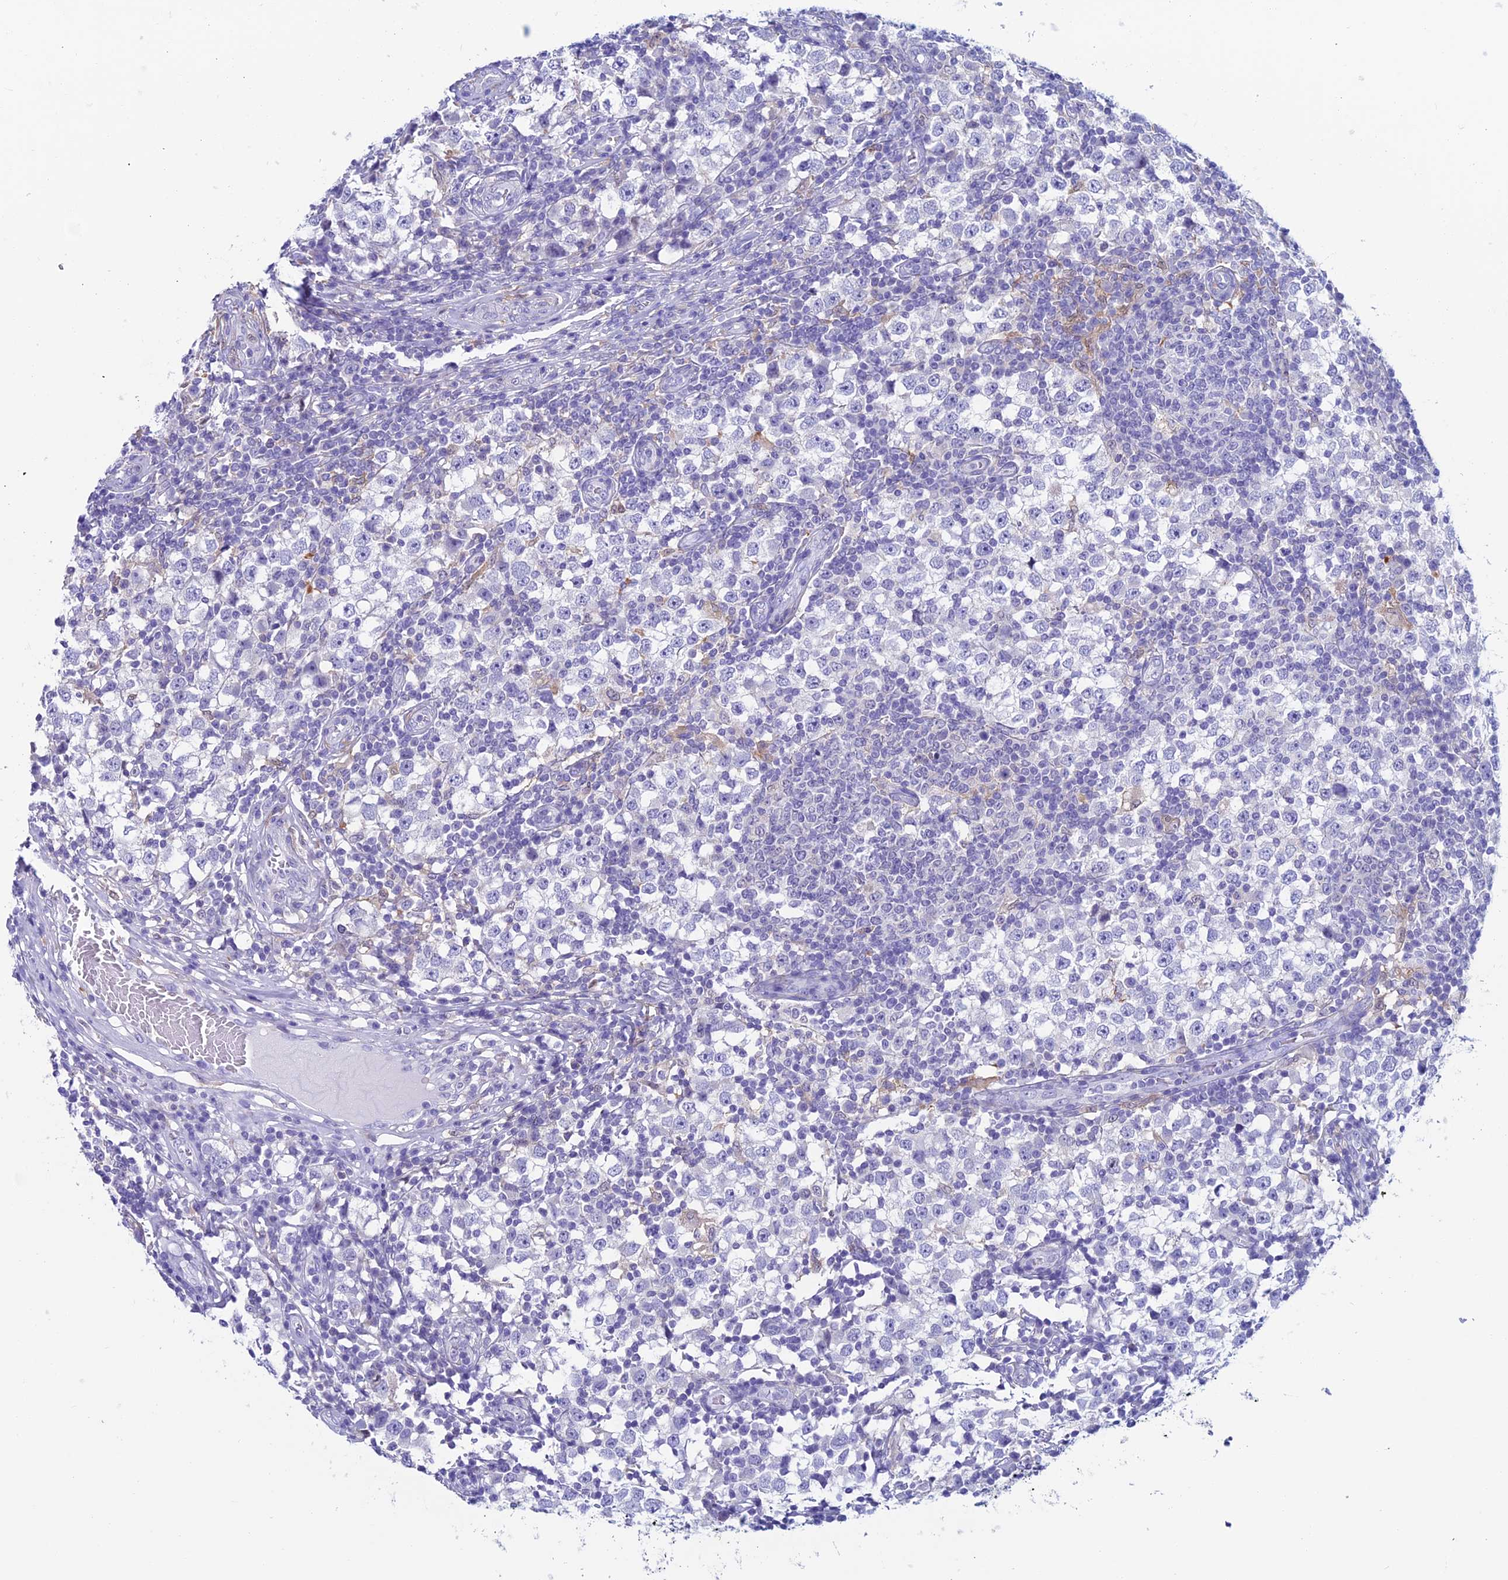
{"staining": {"intensity": "negative", "quantity": "none", "location": "none"}, "tissue": "testis cancer", "cell_type": "Tumor cells", "image_type": "cancer", "snomed": [{"axis": "morphology", "description": "Seminoma, NOS"}, {"axis": "topography", "description": "Testis"}], "caption": "Tumor cells are negative for protein expression in human testis cancer.", "gene": "KCNK17", "patient": {"sex": "male", "age": 65}}